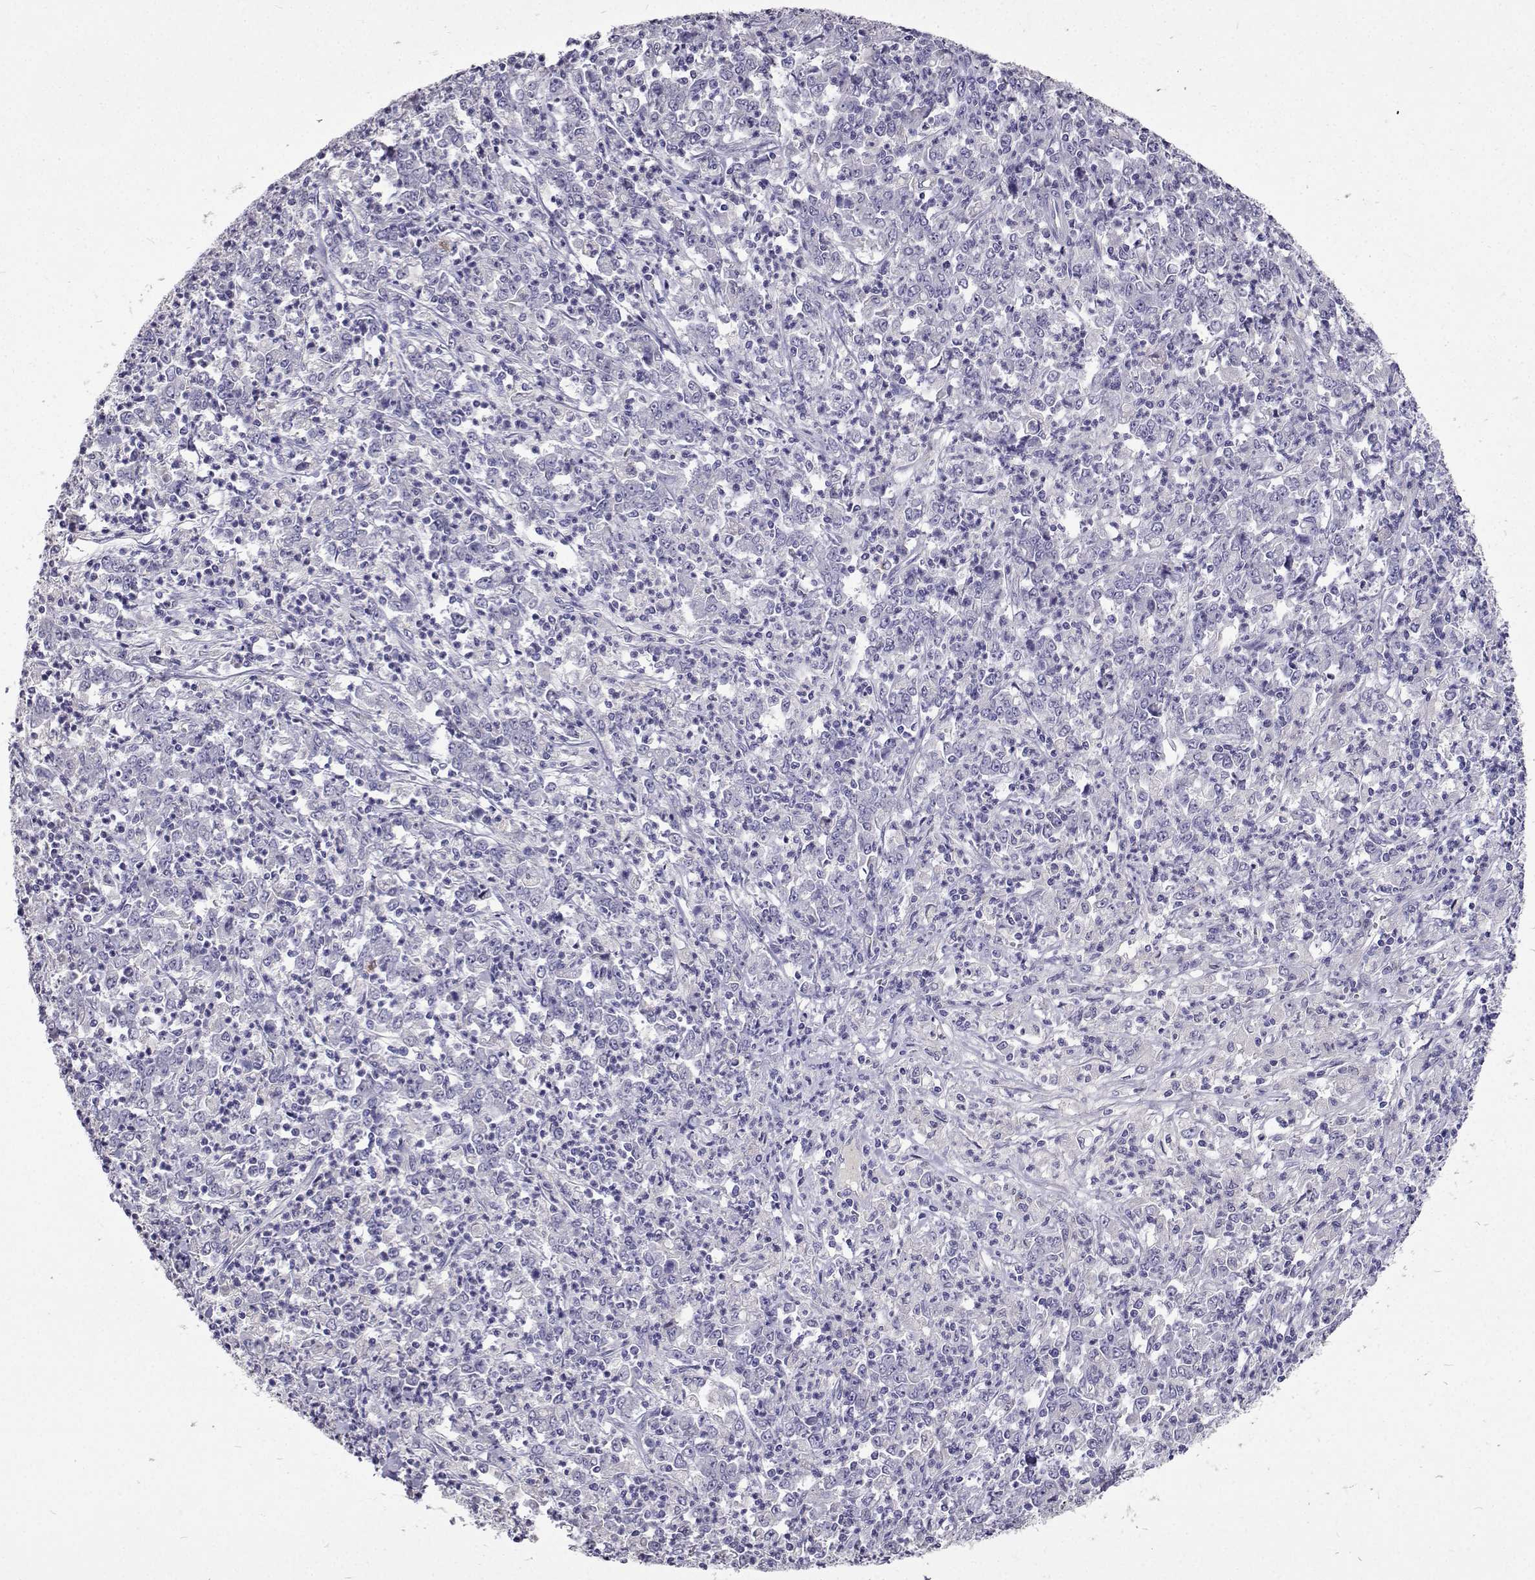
{"staining": {"intensity": "negative", "quantity": "none", "location": "none"}, "tissue": "stomach cancer", "cell_type": "Tumor cells", "image_type": "cancer", "snomed": [{"axis": "morphology", "description": "Adenocarcinoma, NOS"}, {"axis": "topography", "description": "Stomach, lower"}], "caption": "Immunohistochemistry (IHC) image of neoplastic tissue: stomach cancer stained with DAB (3,3'-diaminobenzidine) reveals no significant protein expression in tumor cells.", "gene": "CFAP44", "patient": {"sex": "female", "age": 71}}